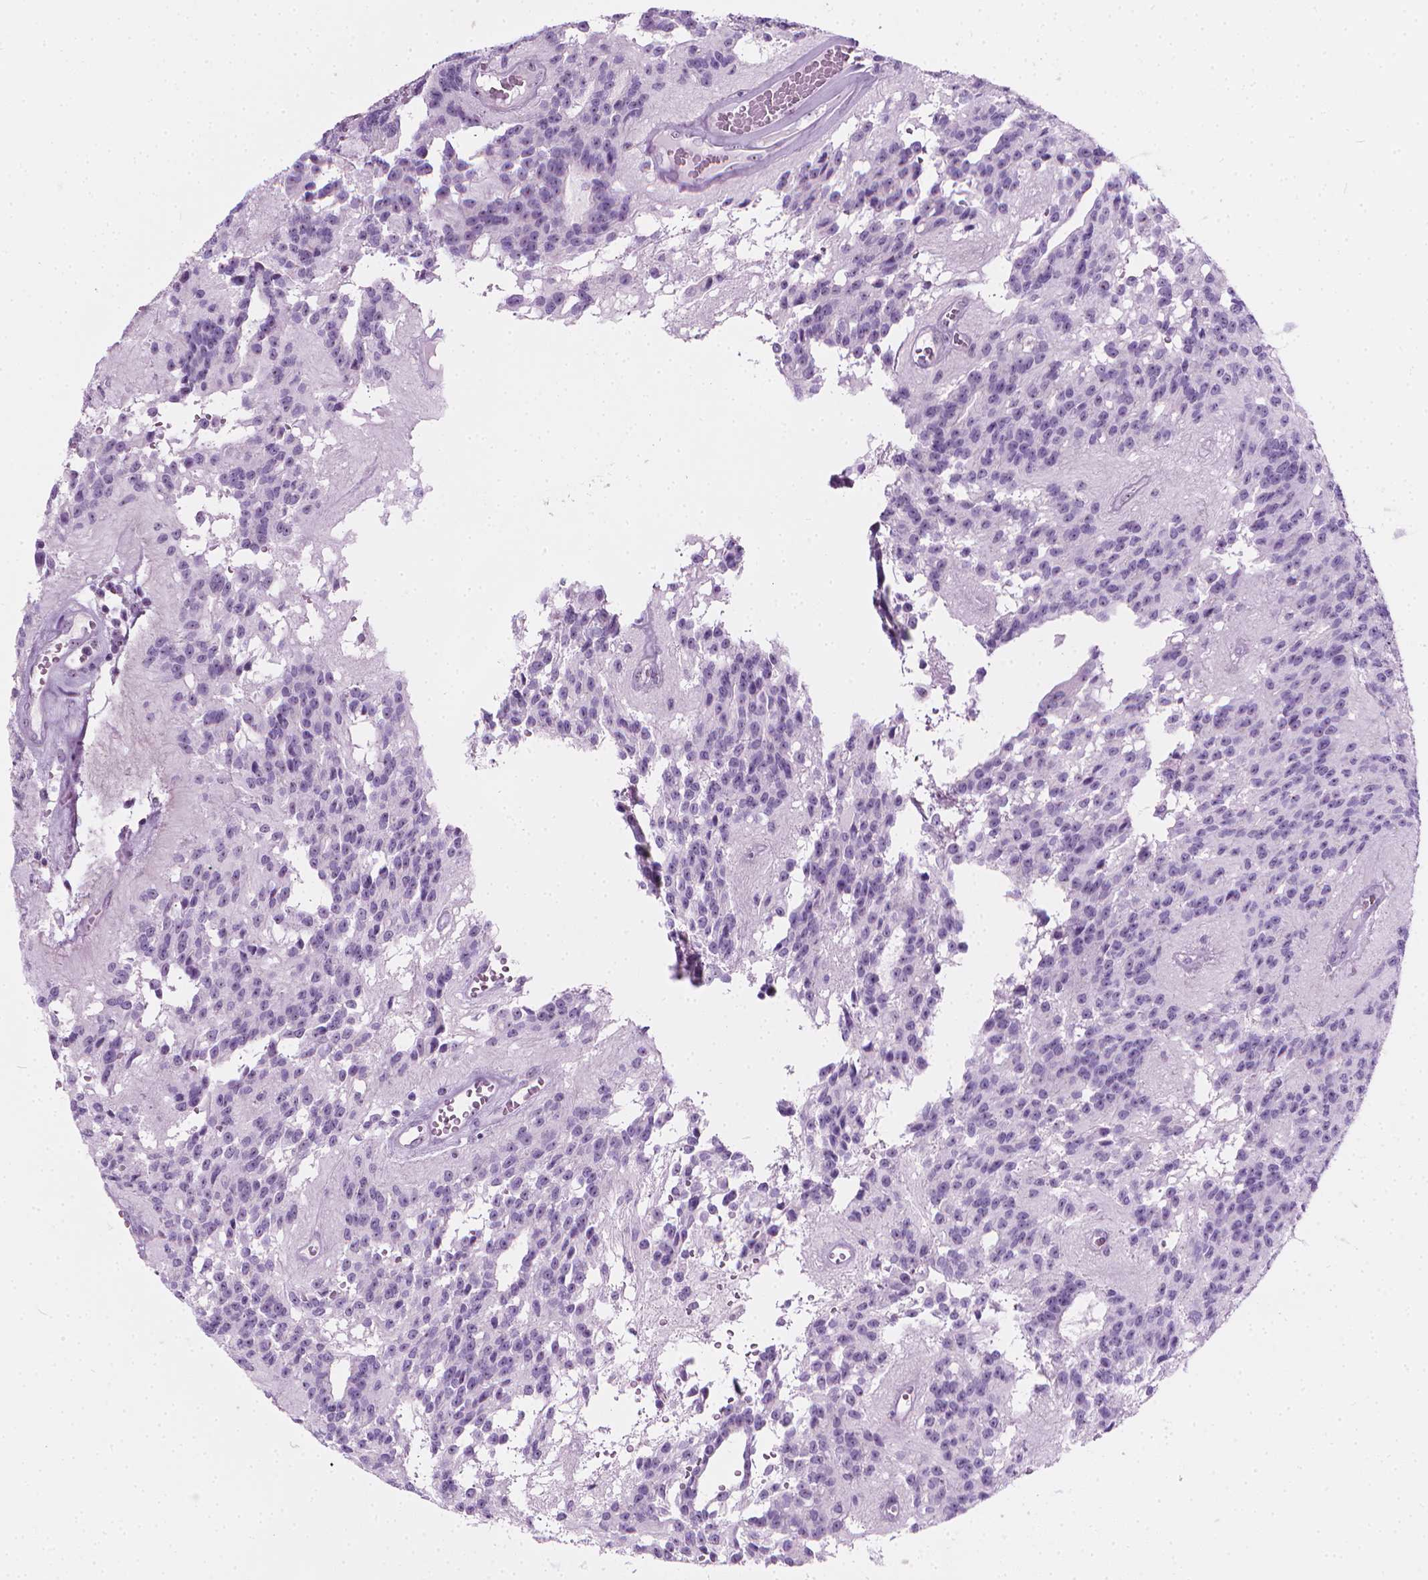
{"staining": {"intensity": "weak", "quantity": "<25%", "location": "nuclear"}, "tissue": "glioma", "cell_type": "Tumor cells", "image_type": "cancer", "snomed": [{"axis": "morphology", "description": "Glioma, malignant, Low grade"}, {"axis": "topography", "description": "Brain"}], "caption": "DAB (3,3'-diaminobenzidine) immunohistochemical staining of human glioma exhibits no significant expression in tumor cells. (Stains: DAB (3,3'-diaminobenzidine) immunohistochemistry (IHC) with hematoxylin counter stain, Microscopy: brightfield microscopy at high magnification).", "gene": "NOL7", "patient": {"sex": "male", "age": 31}}